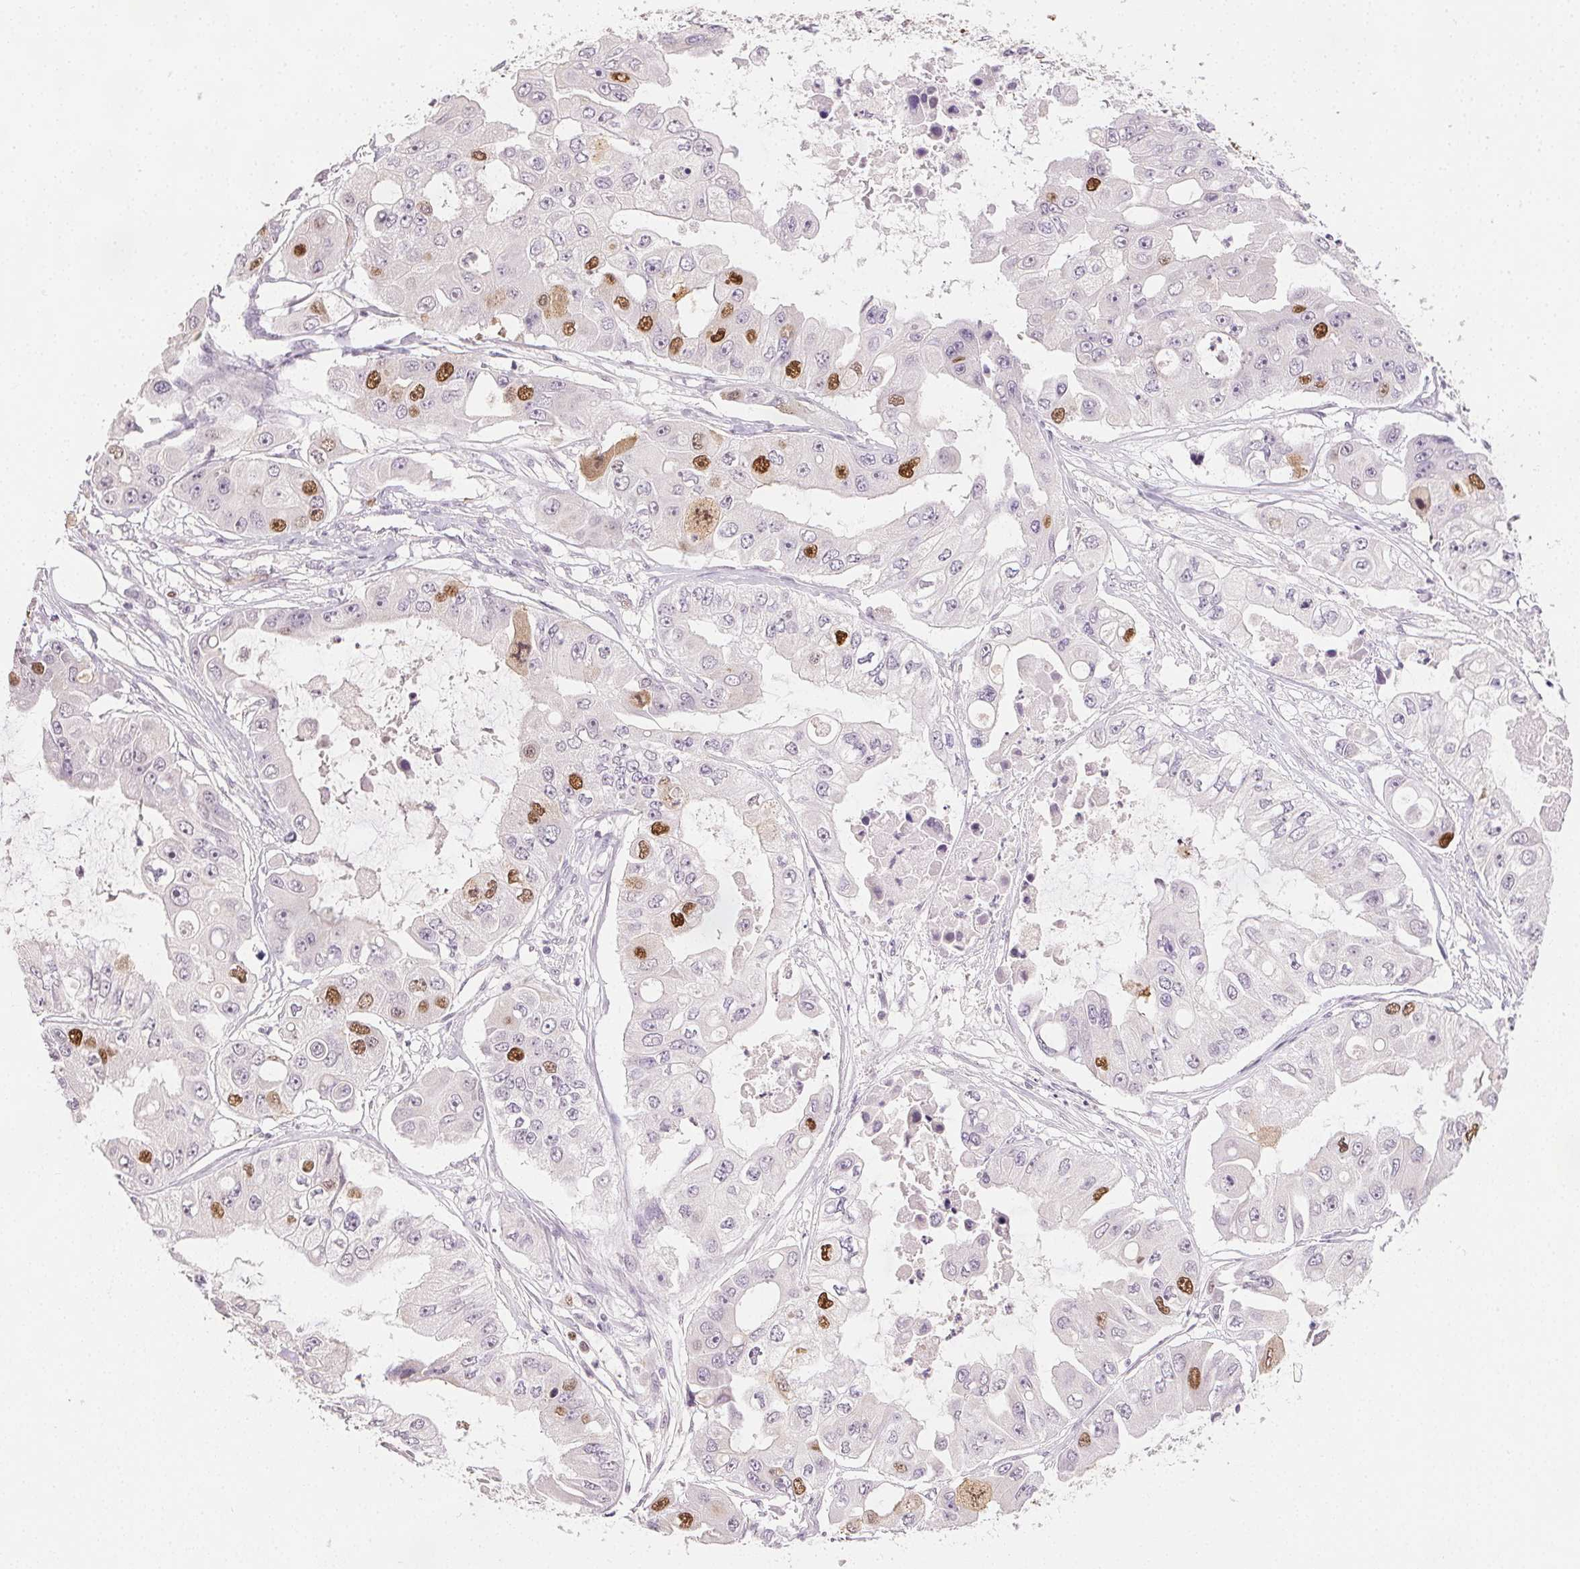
{"staining": {"intensity": "moderate", "quantity": "<25%", "location": "nuclear"}, "tissue": "ovarian cancer", "cell_type": "Tumor cells", "image_type": "cancer", "snomed": [{"axis": "morphology", "description": "Cystadenocarcinoma, serous, NOS"}, {"axis": "topography", "description": "Ovary"}], "caption": "High-magnification brightfield microscopy of ovarian serous cystadenocarcinoma stained with DAB (3,3'-diaminobenzidine) (brown) and counterstained with hematoxylin (blue). tumor cells exhibit moderate nuclear expression is present in approximately<25% of cells.", "gene": "ANLN", "patient": {"sex": "female", "age": 56}}